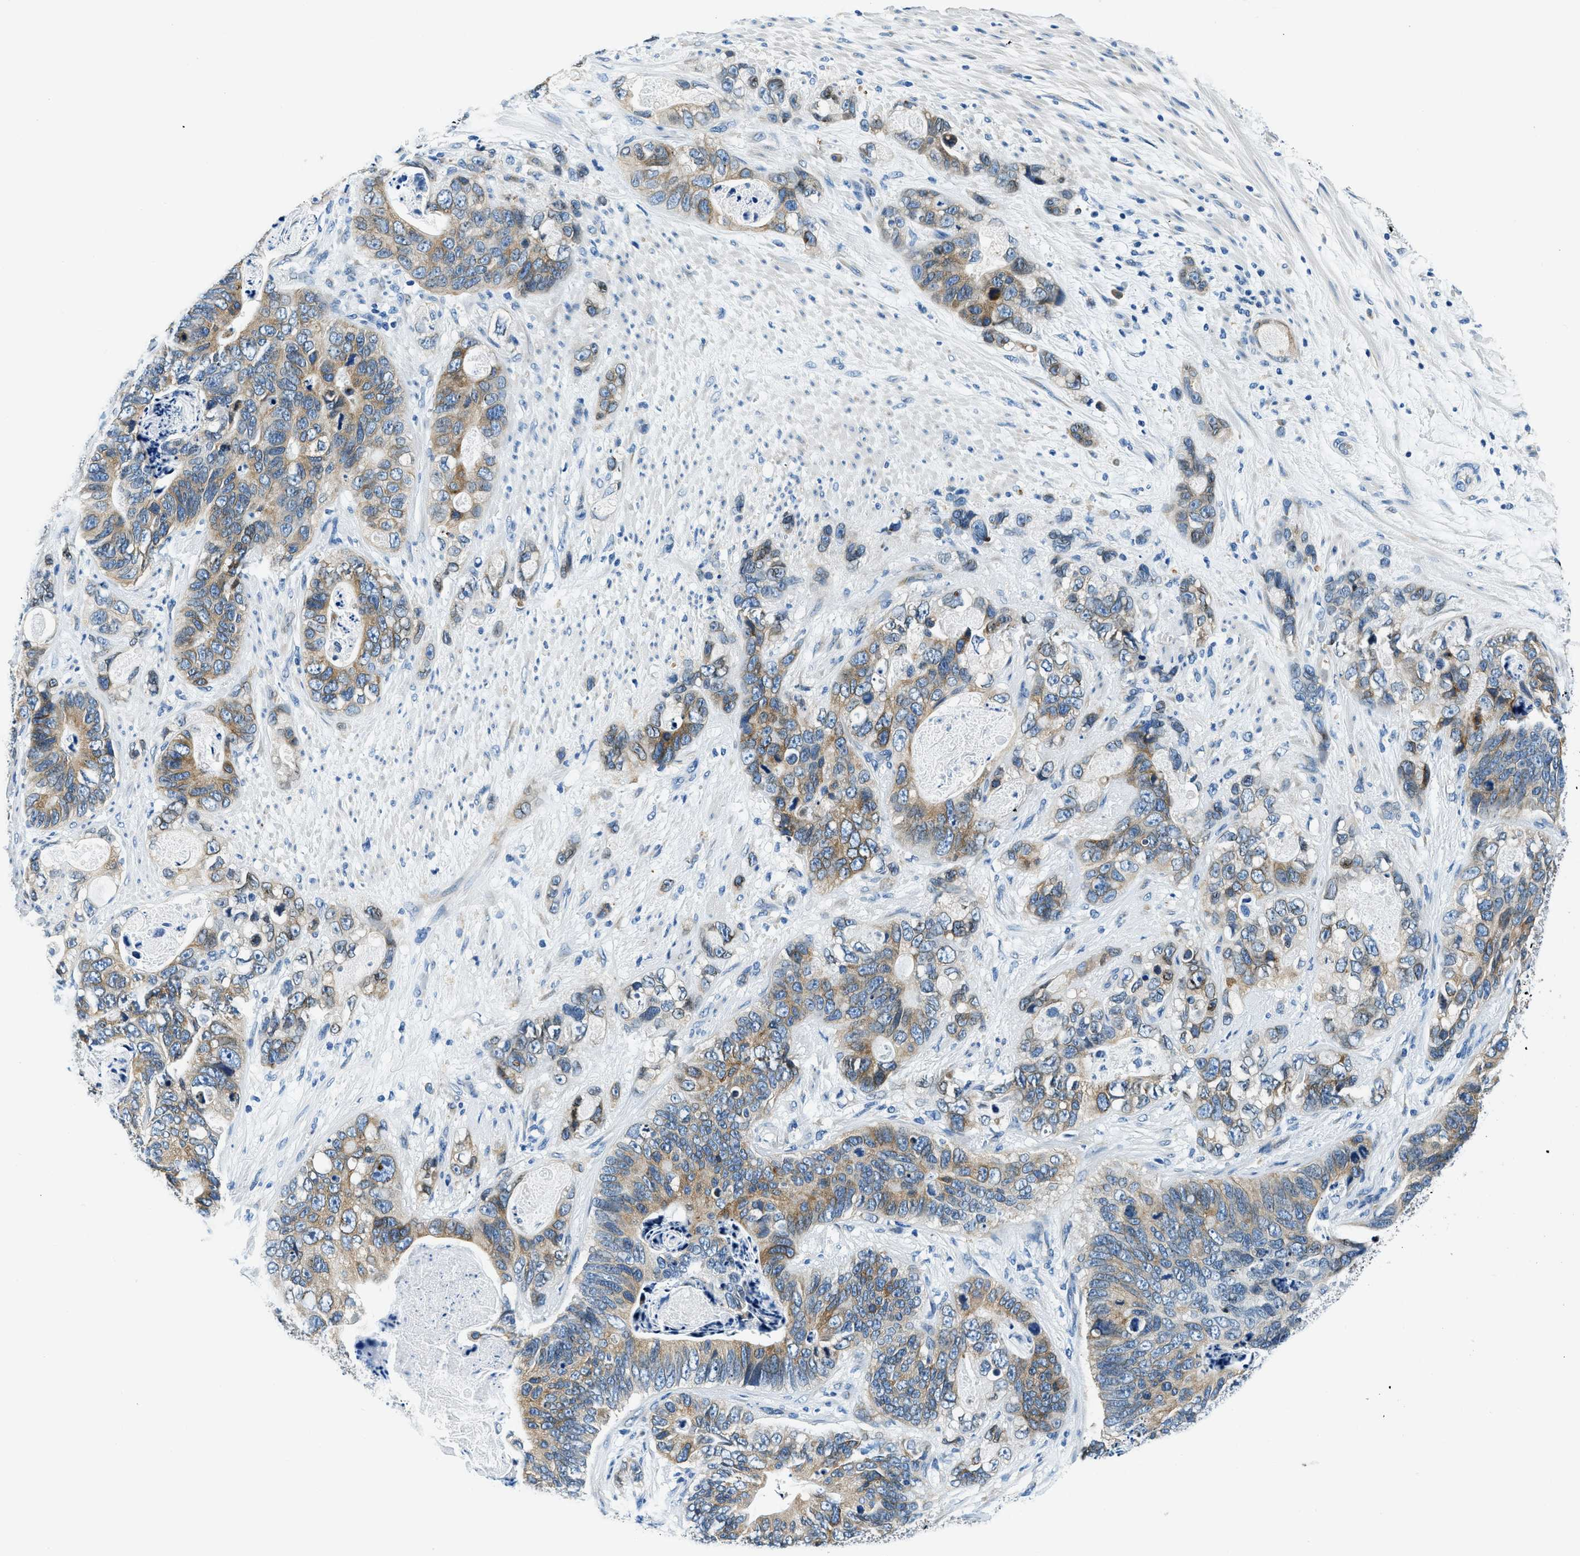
{"staining": {"intensity": "moderate", "quantity": ">75%", "location": "cytoplasmic/membranous"}, "tissue": "stomach cancer", "cell_type": "Tumor cells", "image_type": "cancer", "snomed": [{"axis": "morphology", "description": "Normal tissue, NOS"}, {"axis": "morphology", "description": "Adenocarcinoma, NOS"}, {"axis": "topography", "description": "Stomach"}], "caption": "Human adenocarcinoma (stomach) stained for a protein (brown) reveals moderate cytoplasmic/membranous positive positivity in approximately >75% of tumor cells.", "gene": "UBAC2", "patient": {"sex": "female", "age": 89}}